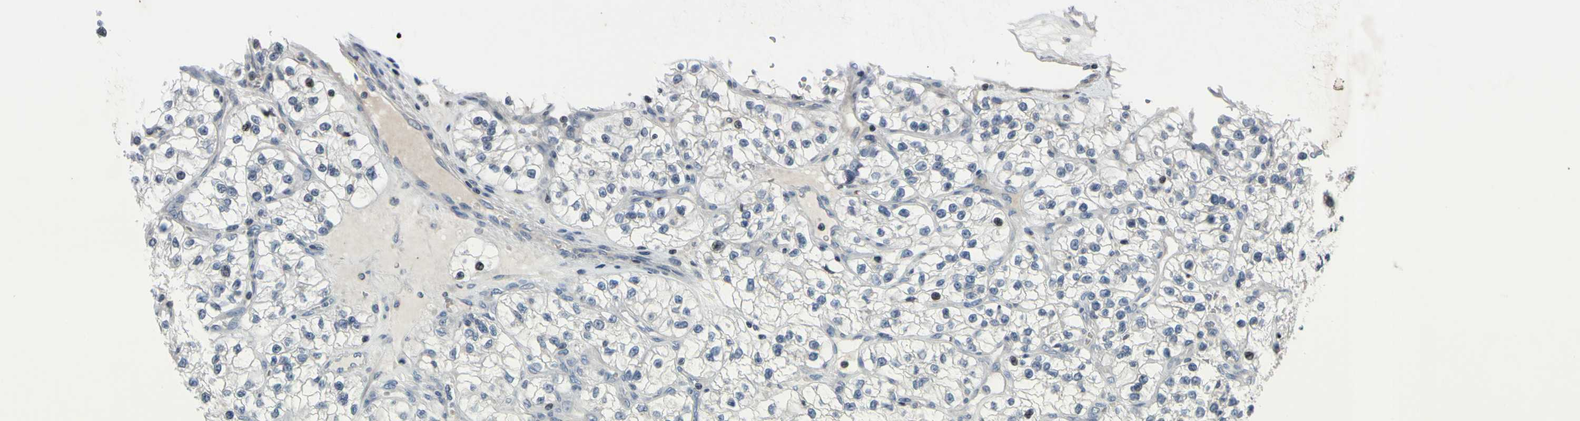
{"staining": {"intensity": "moderate", "quantity": "<25%", "location": "nuclear"}, "tissue": "renal cancer", "cell_type": "Tumor cells", "image_type": "cancer", "snomed": [{"axis": "morphology", "description": "Adenocarcinoma, NOS"}, {"axis": "topography", "description": "Kidney"}], "caption": "A brown stain labels moderate nuclear staining of a protein in human adenocarcinoma (renal) tumor cells.", "gene": "ARG1", "patient": {"sex": "female", "age": 57}}